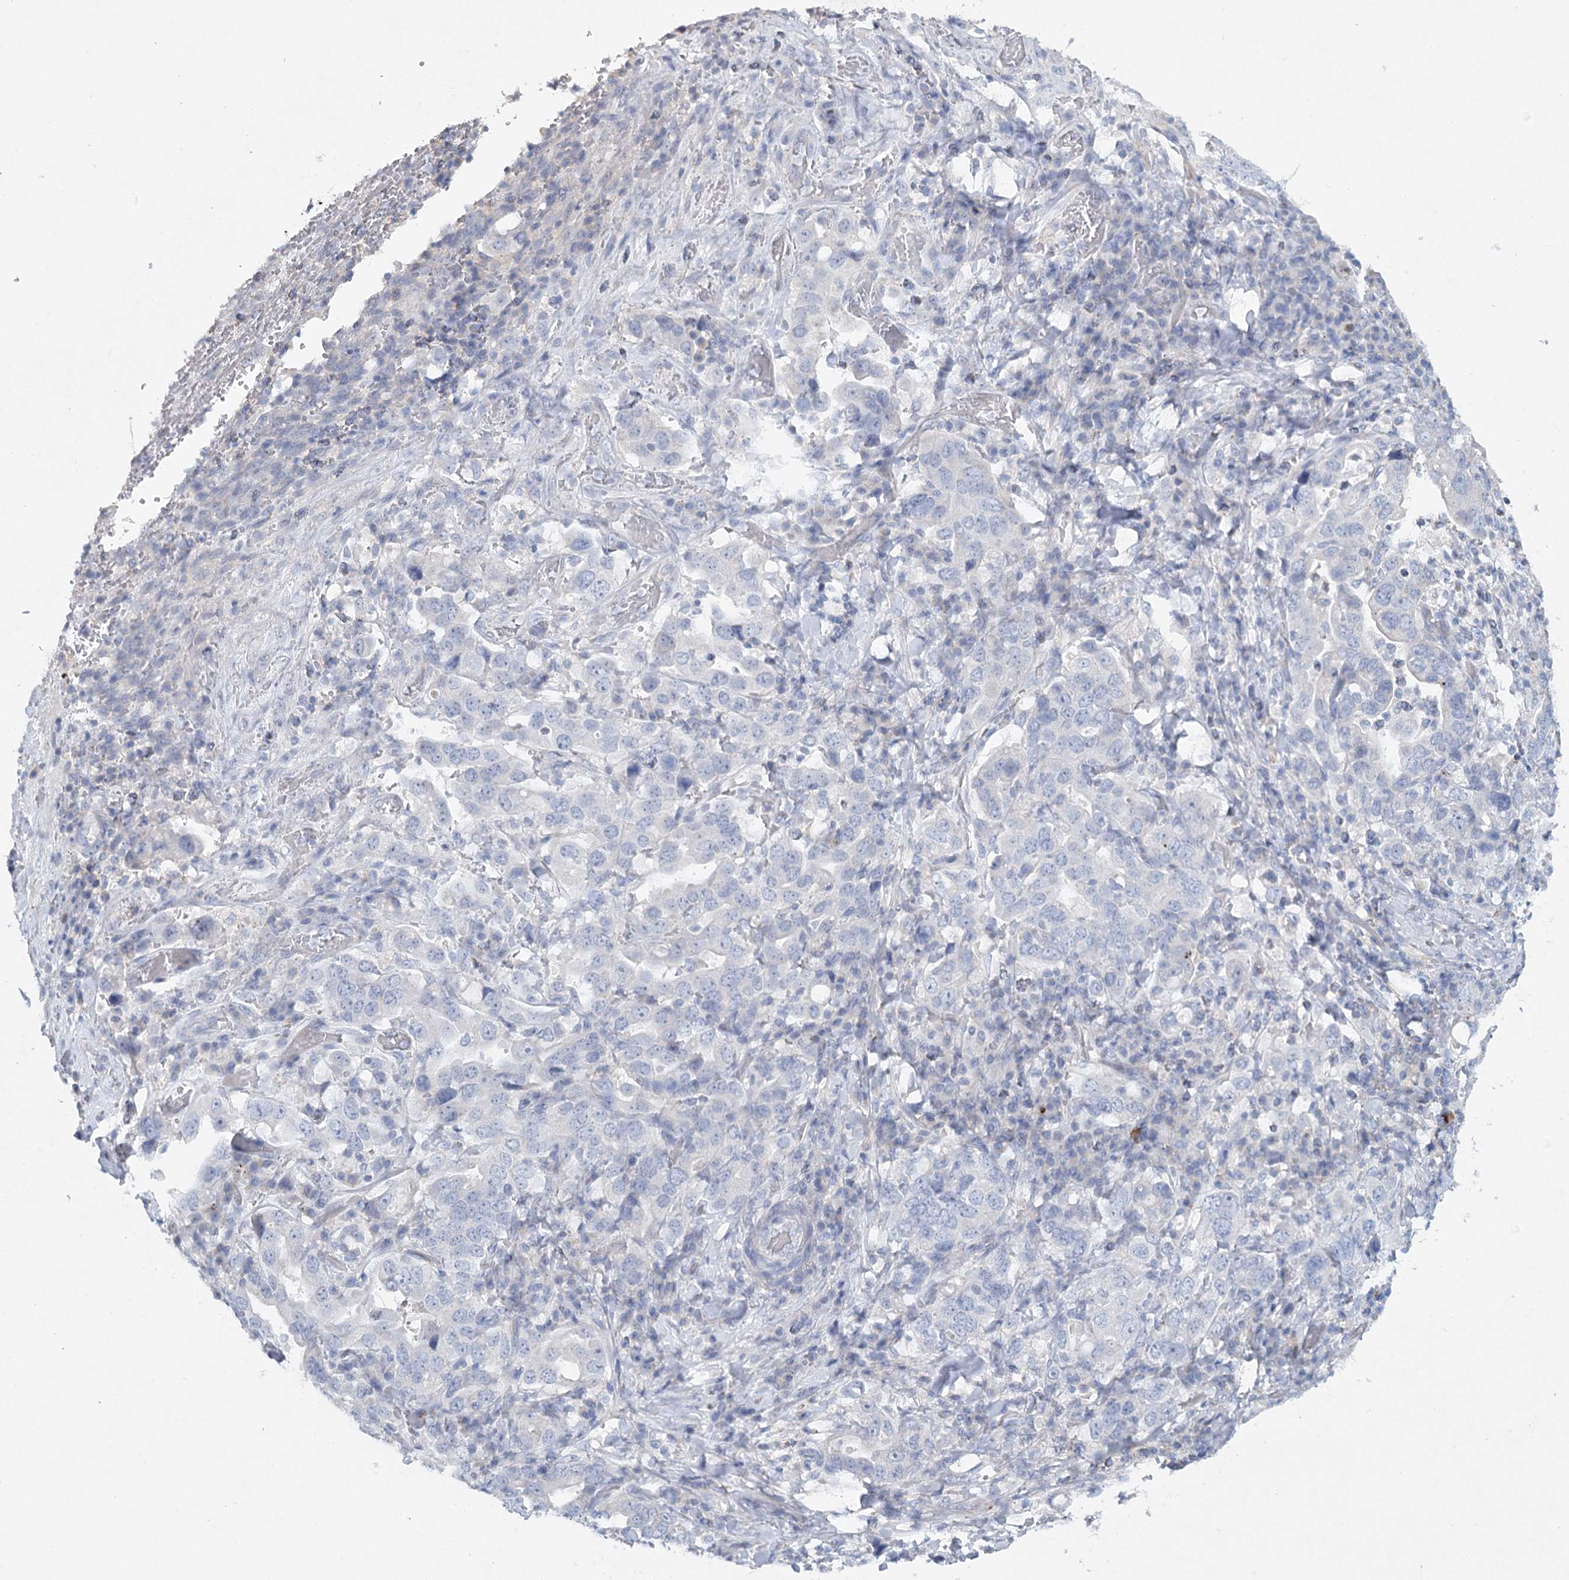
{"staining": {"intensity": "negative", "quantity": "none", "location": "none"}, "tissue": "stomach cancer", "cell_type": "Tumor cells", "image_type": "cancer", "snomed": [{"axis": "morphology", "description": "Adenocarcinoma, NOS"}, {"axis": "topography", "description": "Stomach, upper"}], "caption": "High power microscopy histopathology image of an IHC photomicrograph of stomach cancer (adenocarcinoma), revealing no significant positivity in tumor cells.", "gene": "MAP3K13", "patient": {"sex": "male", "age": 62}}